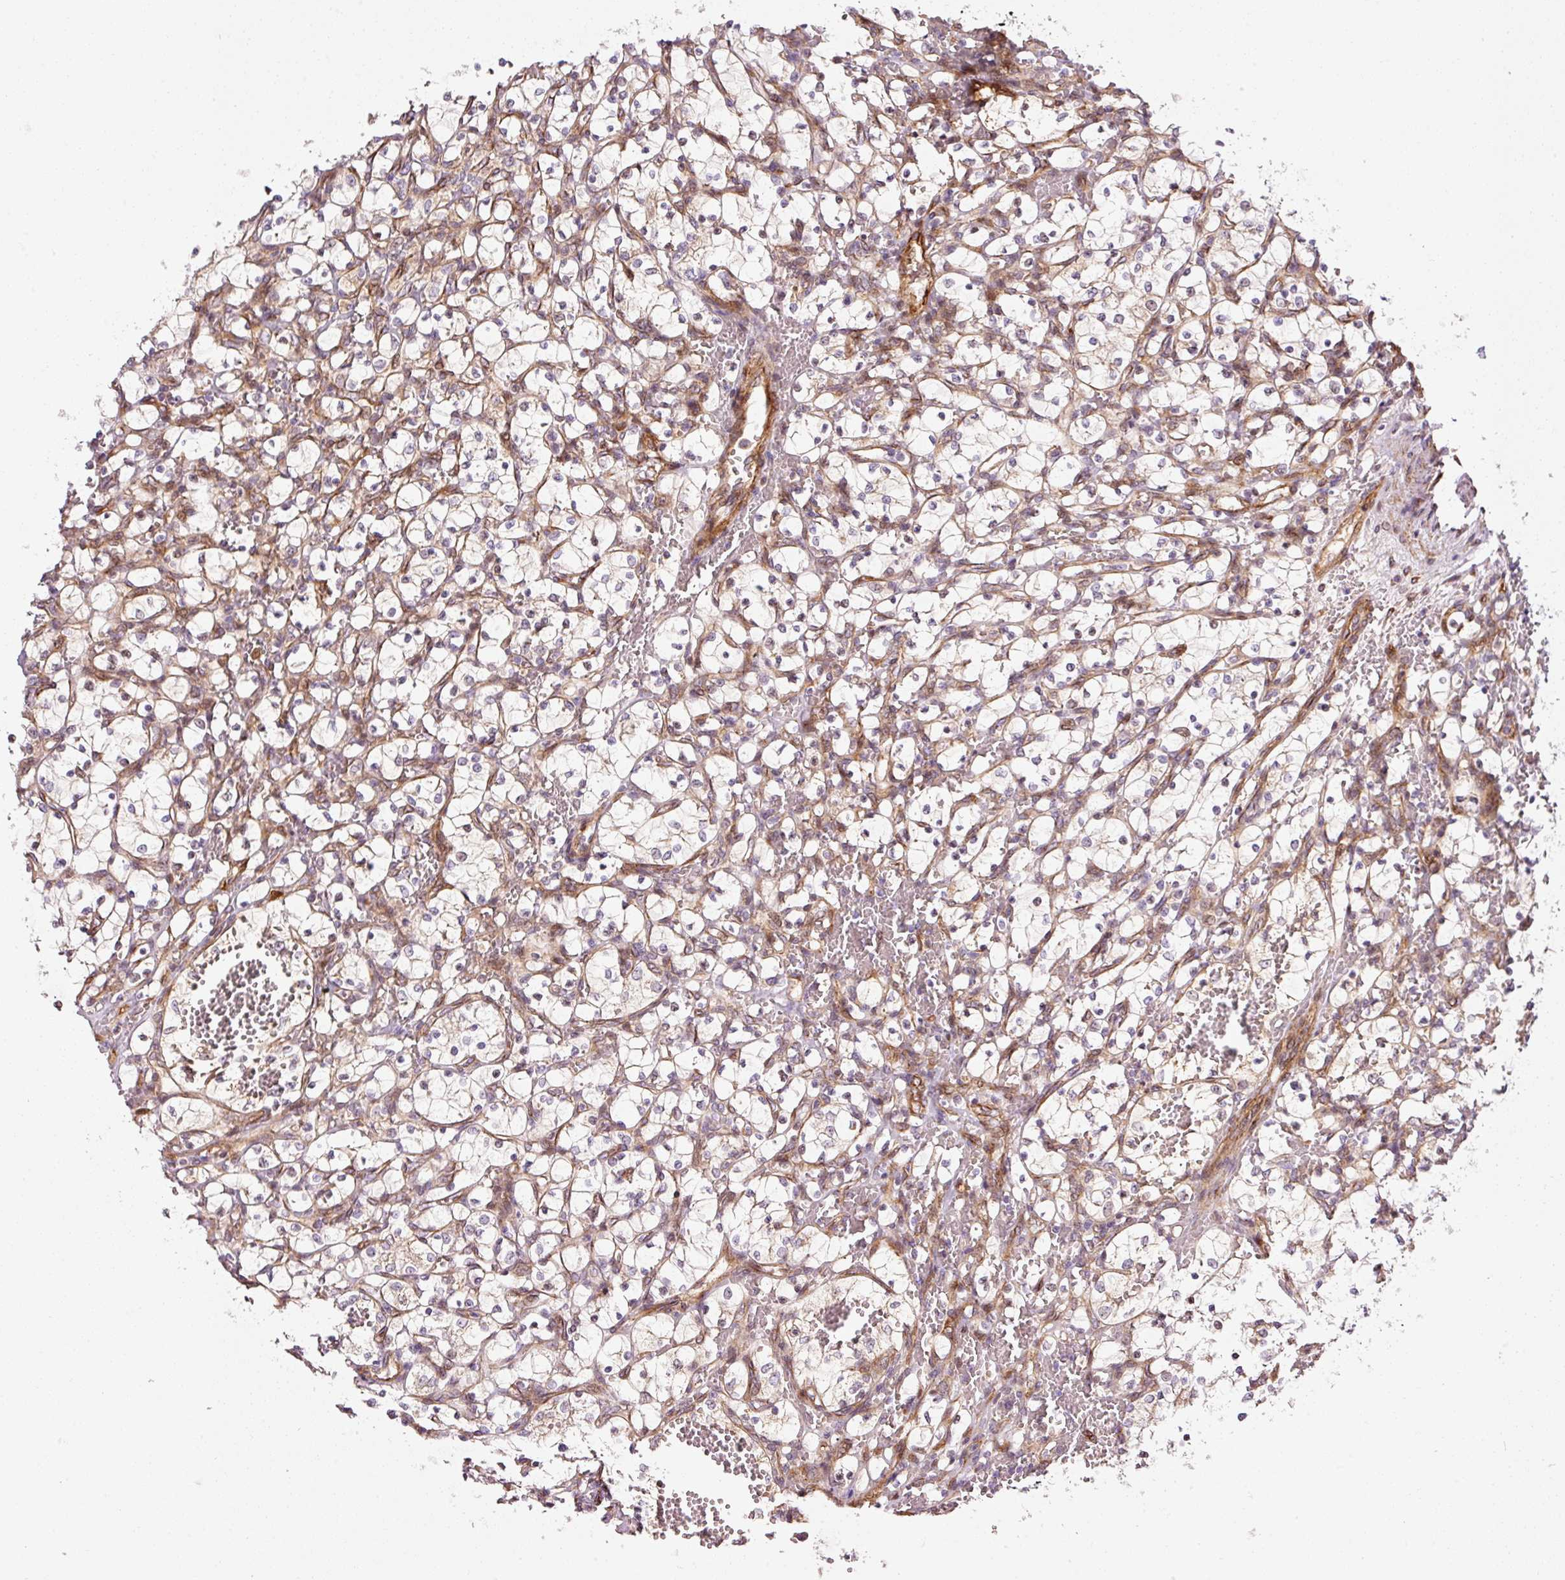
{"staining": {"intensity": "negative", "quantity": "none", "location": "none"}, "tissue": "renal cancer", "cell_type": "Tumor cells", "image_type": "cancer", "snomed": [{"axis": "morphology", "description": "Adenocarcinoma, NOS"}, {"axis": "topography", "description": "Kidney"}], "caption": "This is an immunohistochemistry image of renal cancer (adenocarcinoma). There is no staining in tumor cells.", "gene": "PPP1R14B", "patient": {"sex": "female", "age": 69}}